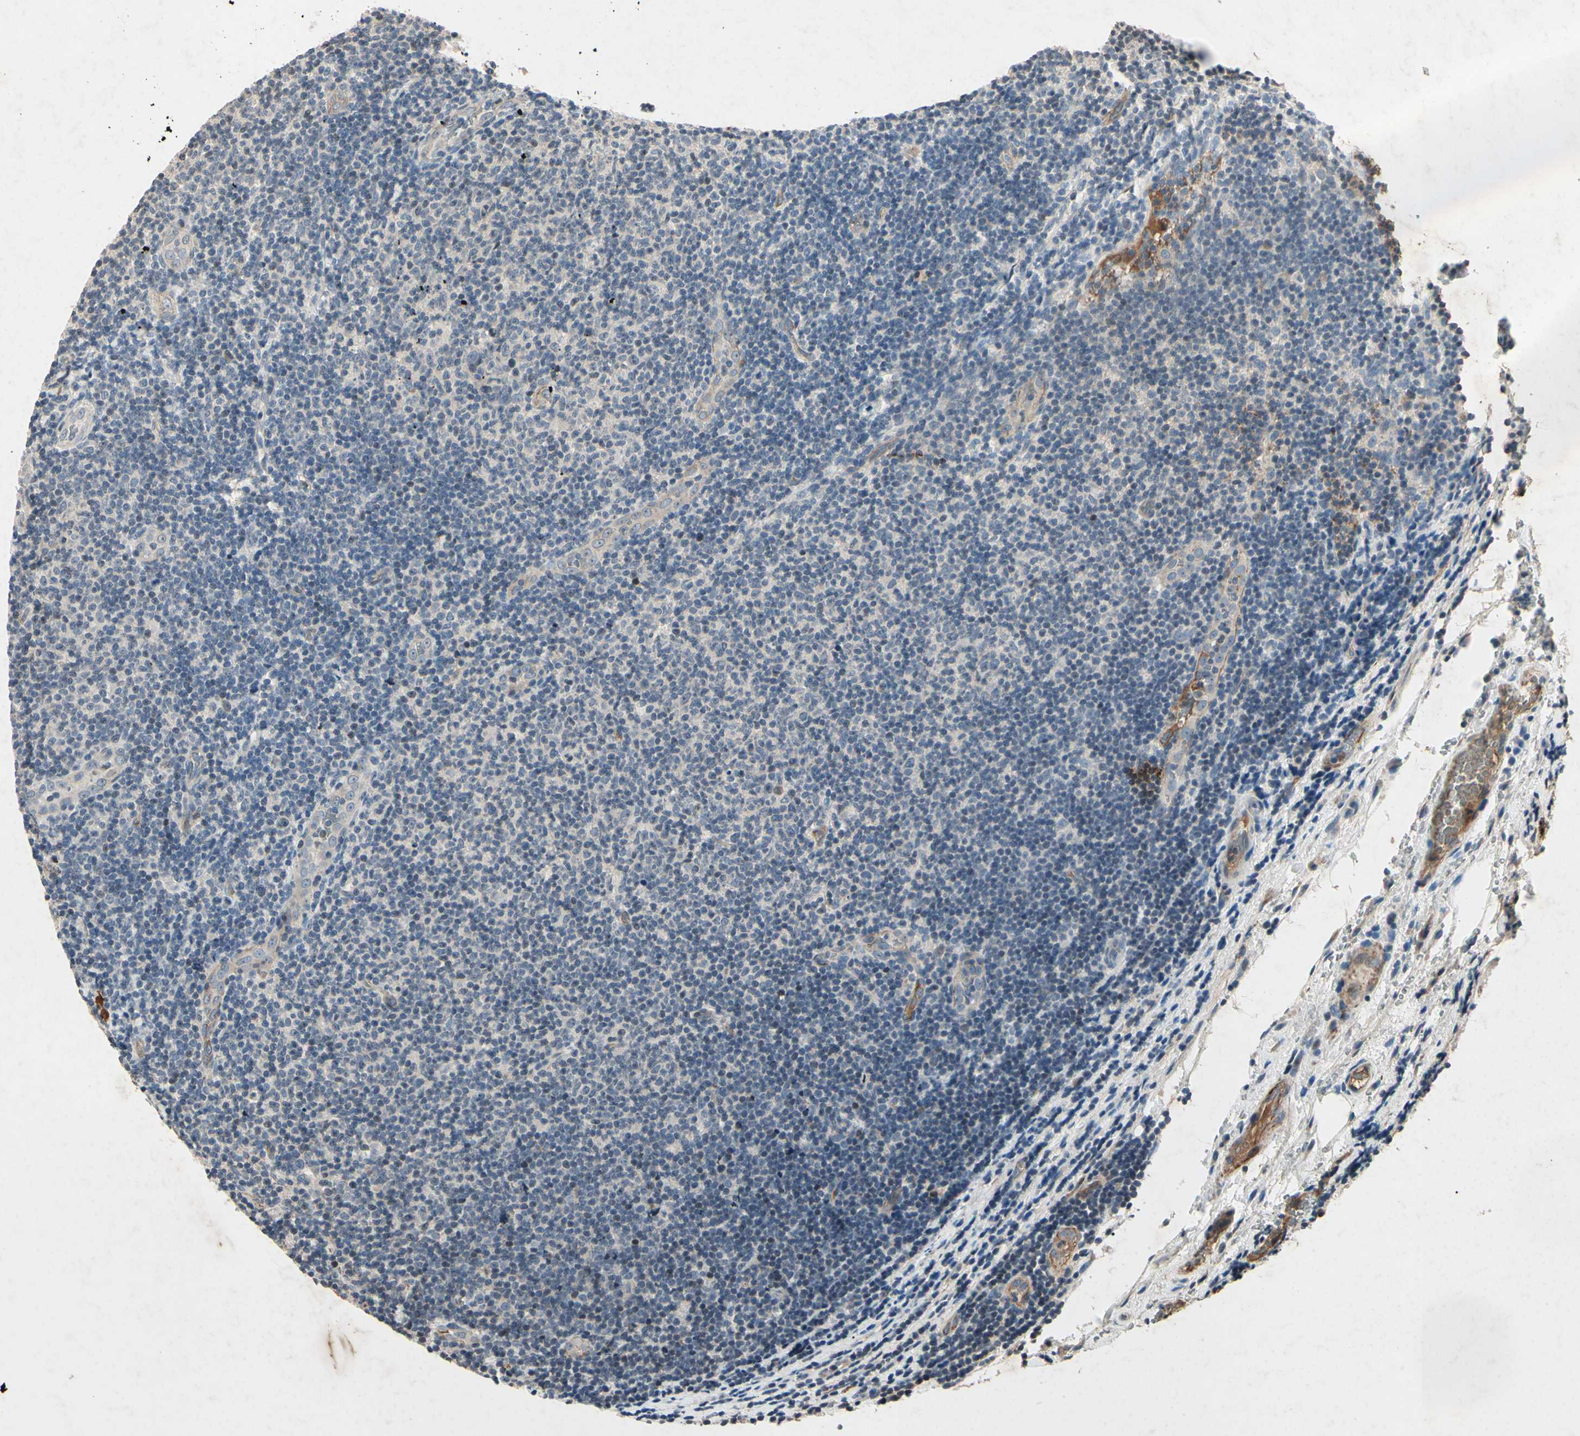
{"staining": {"intensity": "negative", "quantity": "none", "location": "none"}, "tissue": "lymphoma", "cell_type": "Tumor cells", "image_type": "cancer", "snomed": [{"axis": "morphology", "description": "Malignant lymphoma, non-Hodgkin's type, Low grade"}, {"axis": "topography", "description": "Lymph node"}], "caption": "Tumor cells show no significant protein staining in lymphoma.", "gene": "AEBP1", "patient": {"sex": "male", "age": 83}}